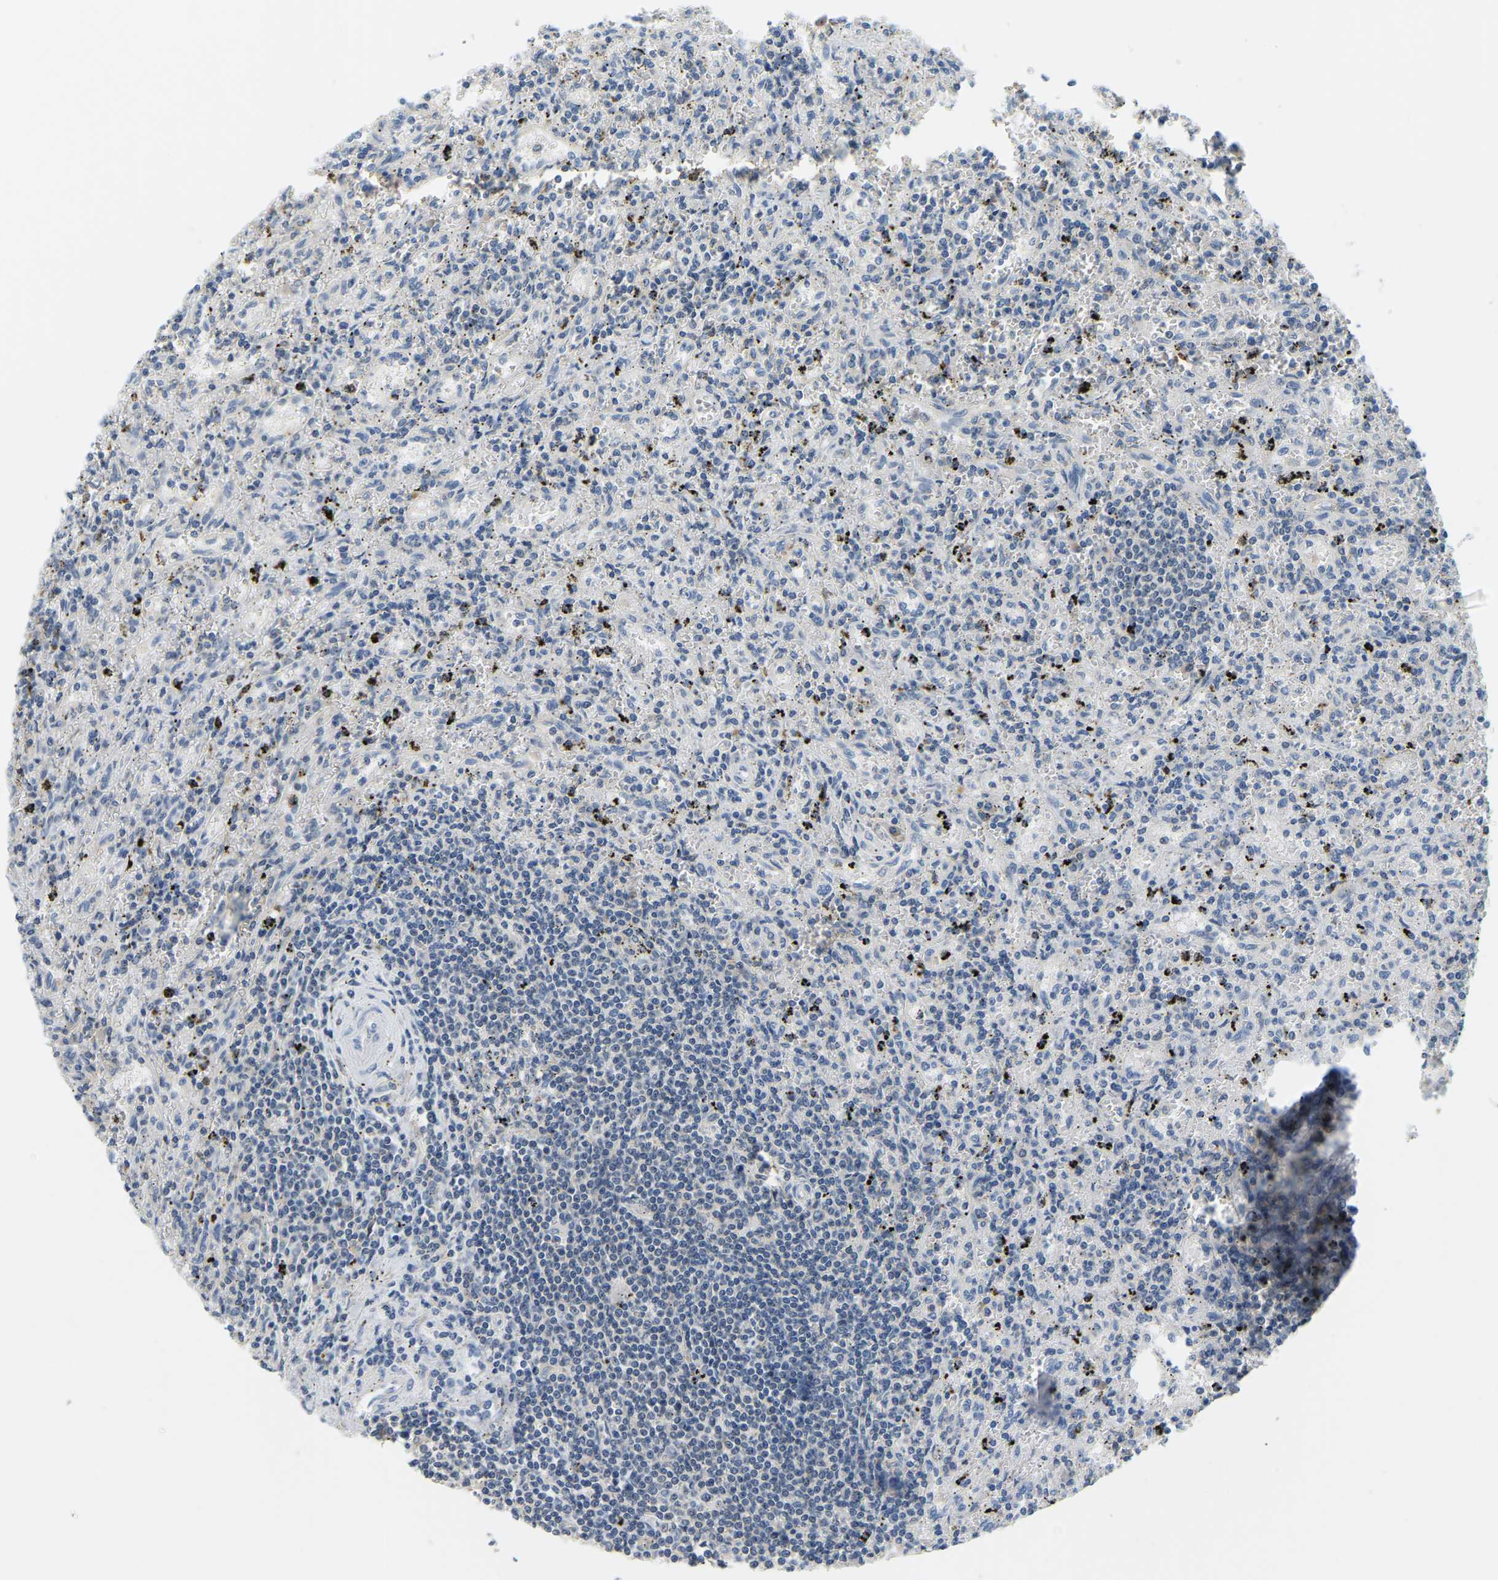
{"staining": {"intensity": "negative", "quantity": "none", "location": "none"}, "tissue": "lymphoma", "cell_type": "Tumor cells", "image_type": "cancer", "snomed": [{"axis": "morphology", "description": "Malignant lymphoma, non-Hodgkin's type, Low grade"}, {"axis": "topography", "description": "Spleen"}], "caption": "Protein analysis of lymphoma displays no significant expression in tumor cells.", "gene": "RRP1", "patient": {"sex": "male", "age": 76}}